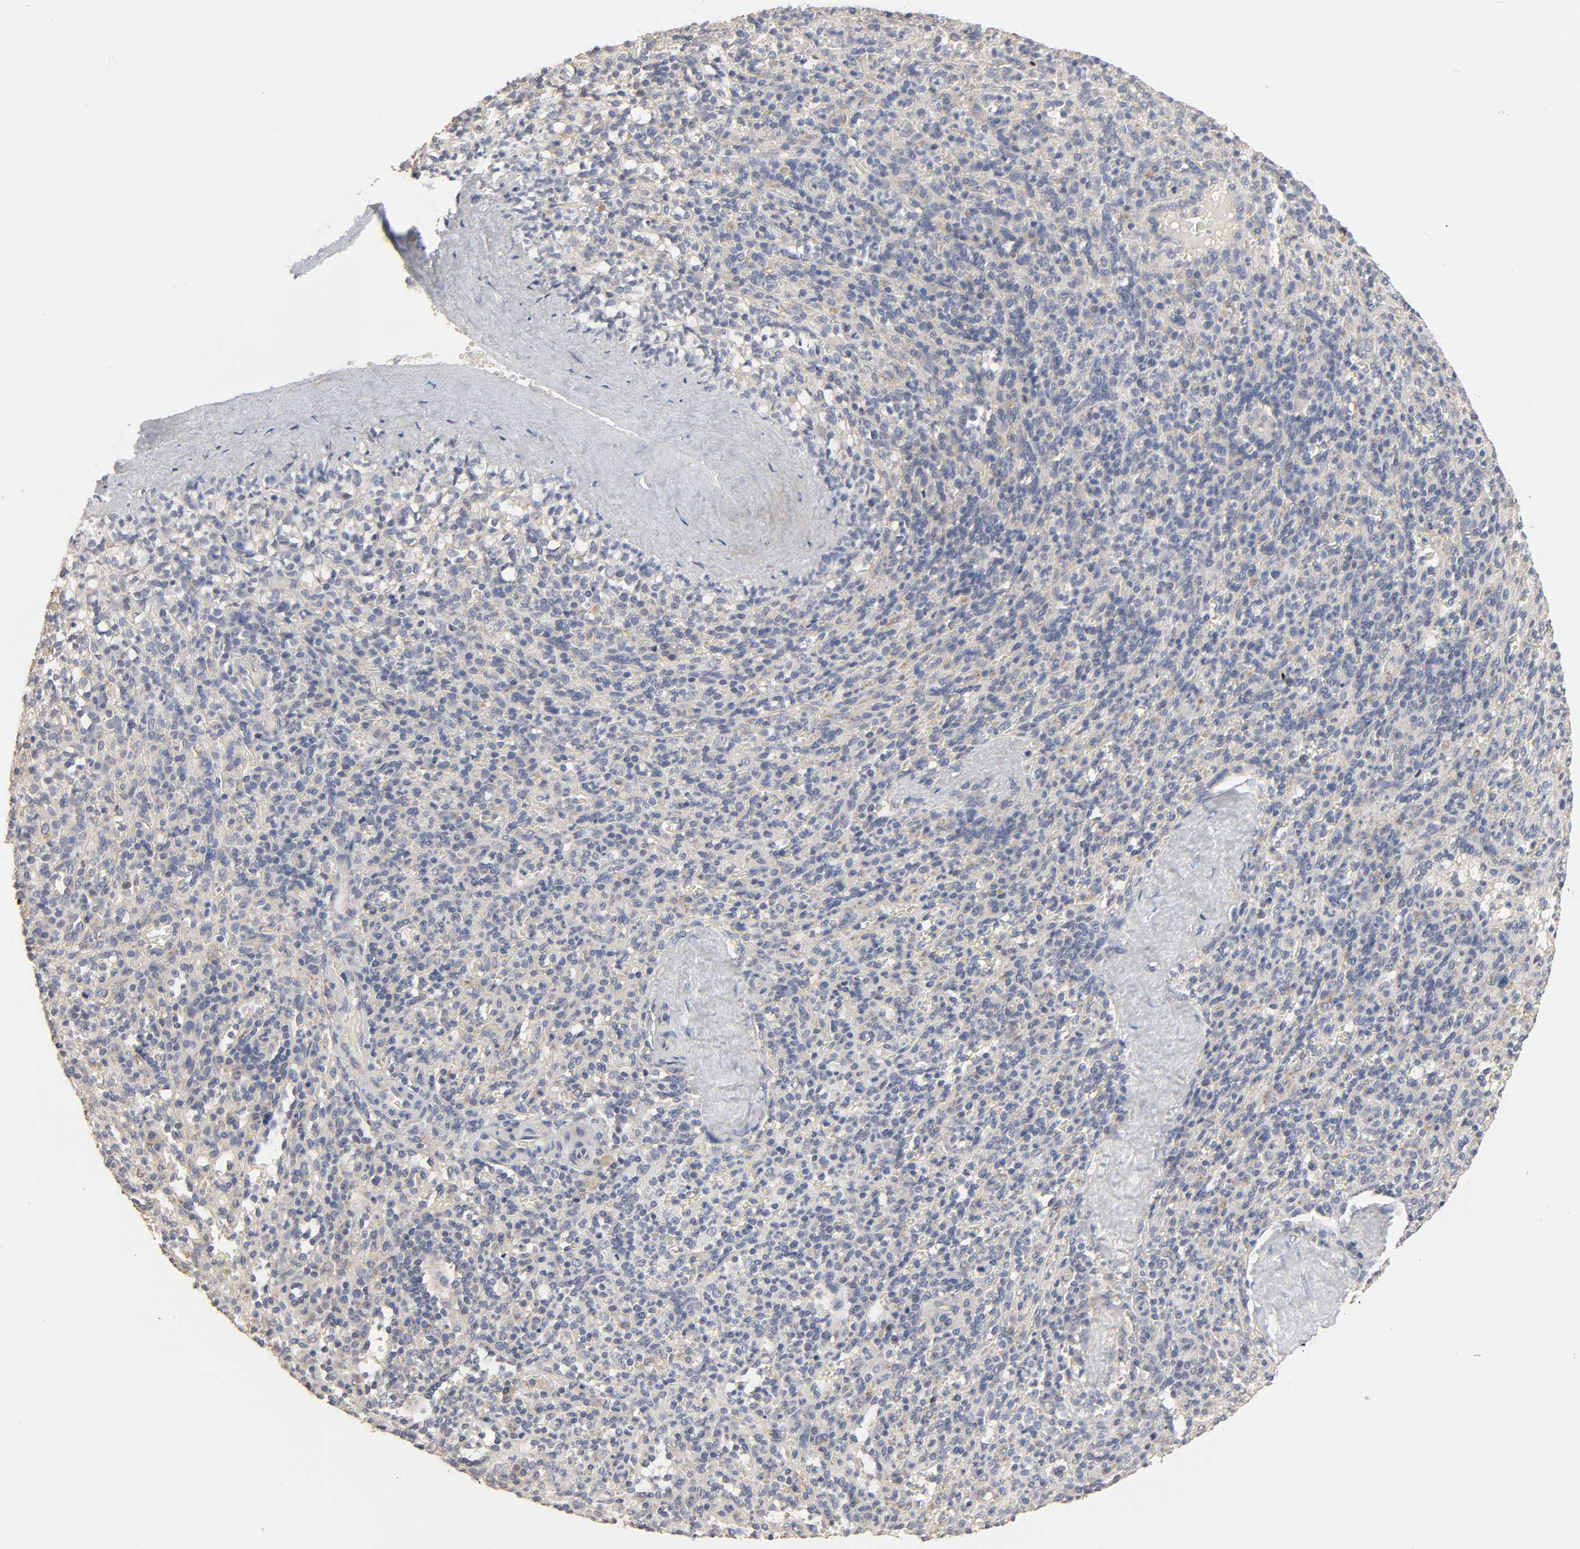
{"staining": {"intensity": "negative", "quantity": "none", "location": "none"}, "tissue": "spleen", "cell_type": "Cells in red pulp", "image_type": "normal", "snomed": [{"axis": "morphology", "description": "Normal tissue, NOS"}, {"axis": "topography", "description": "Spleen"}], "caption": "Cells in red pulp are negative for protein expression in unremarkable human spleen. (DAB (3,3'-diaminobenzidine) immunohistochemistry (IHC) with hematoxylin counter stain).", "gene": "SLC10A2", "patient": {"sex": "male", "age": 36}}